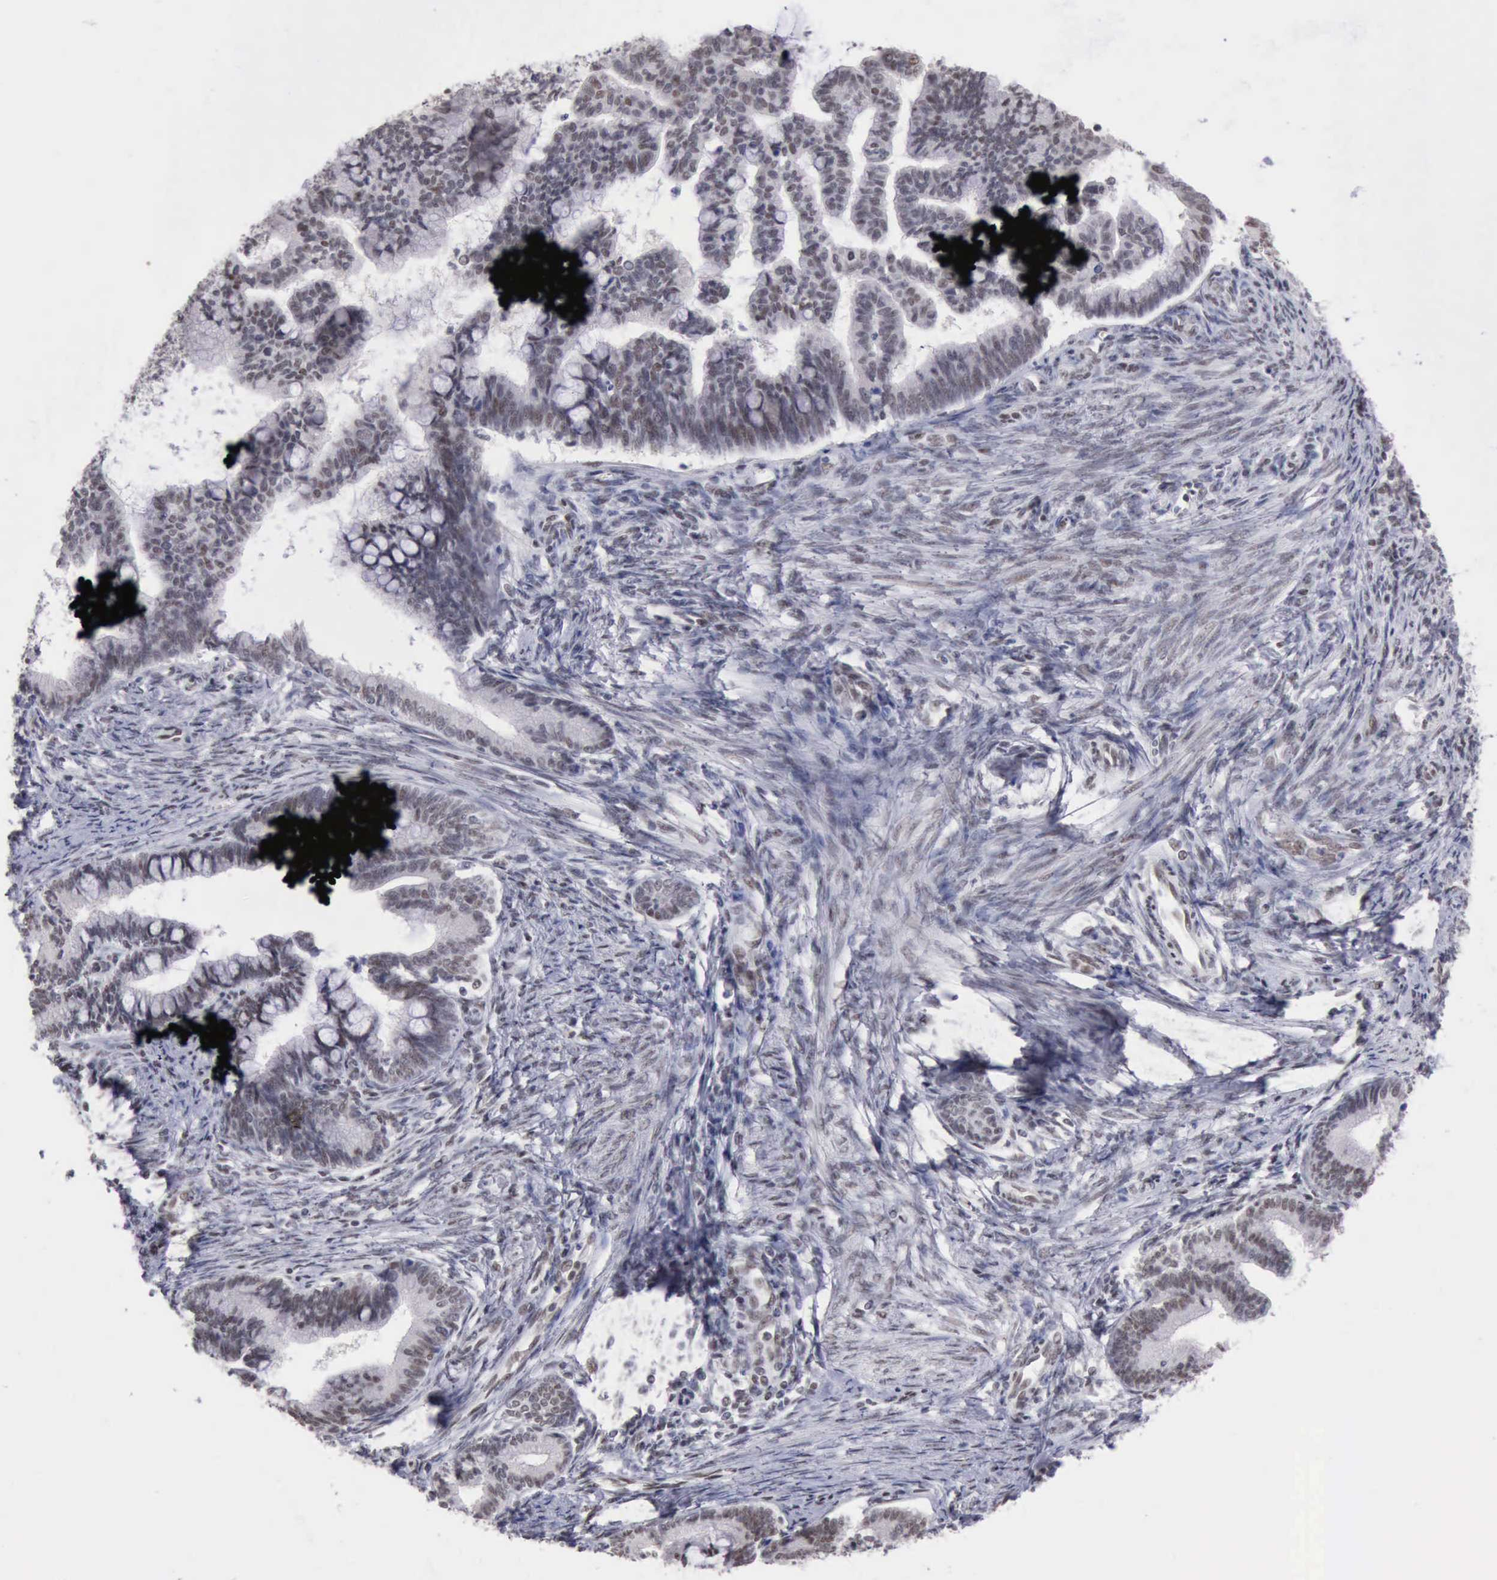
{"staining": {"intensity": "weak", "quantity": "<25%", "location": "nuclear"}, "tissue": "cervical cancer", "cell_type": "Tumor cells", "image_type": "cancer", "snomed": [{"axis": "morphology", "description": "Adenocarcinoma, NOS"}, {"axis": "topography", "description": "Cervix"}], "caption": "Immunohistochemistry micrograph of human cervical adenocarcinoma stained for a protein (brown), which displays no expression in tumor cells.", "gene": "TAF1", "patient": {"sex": "female", "age": 36}}